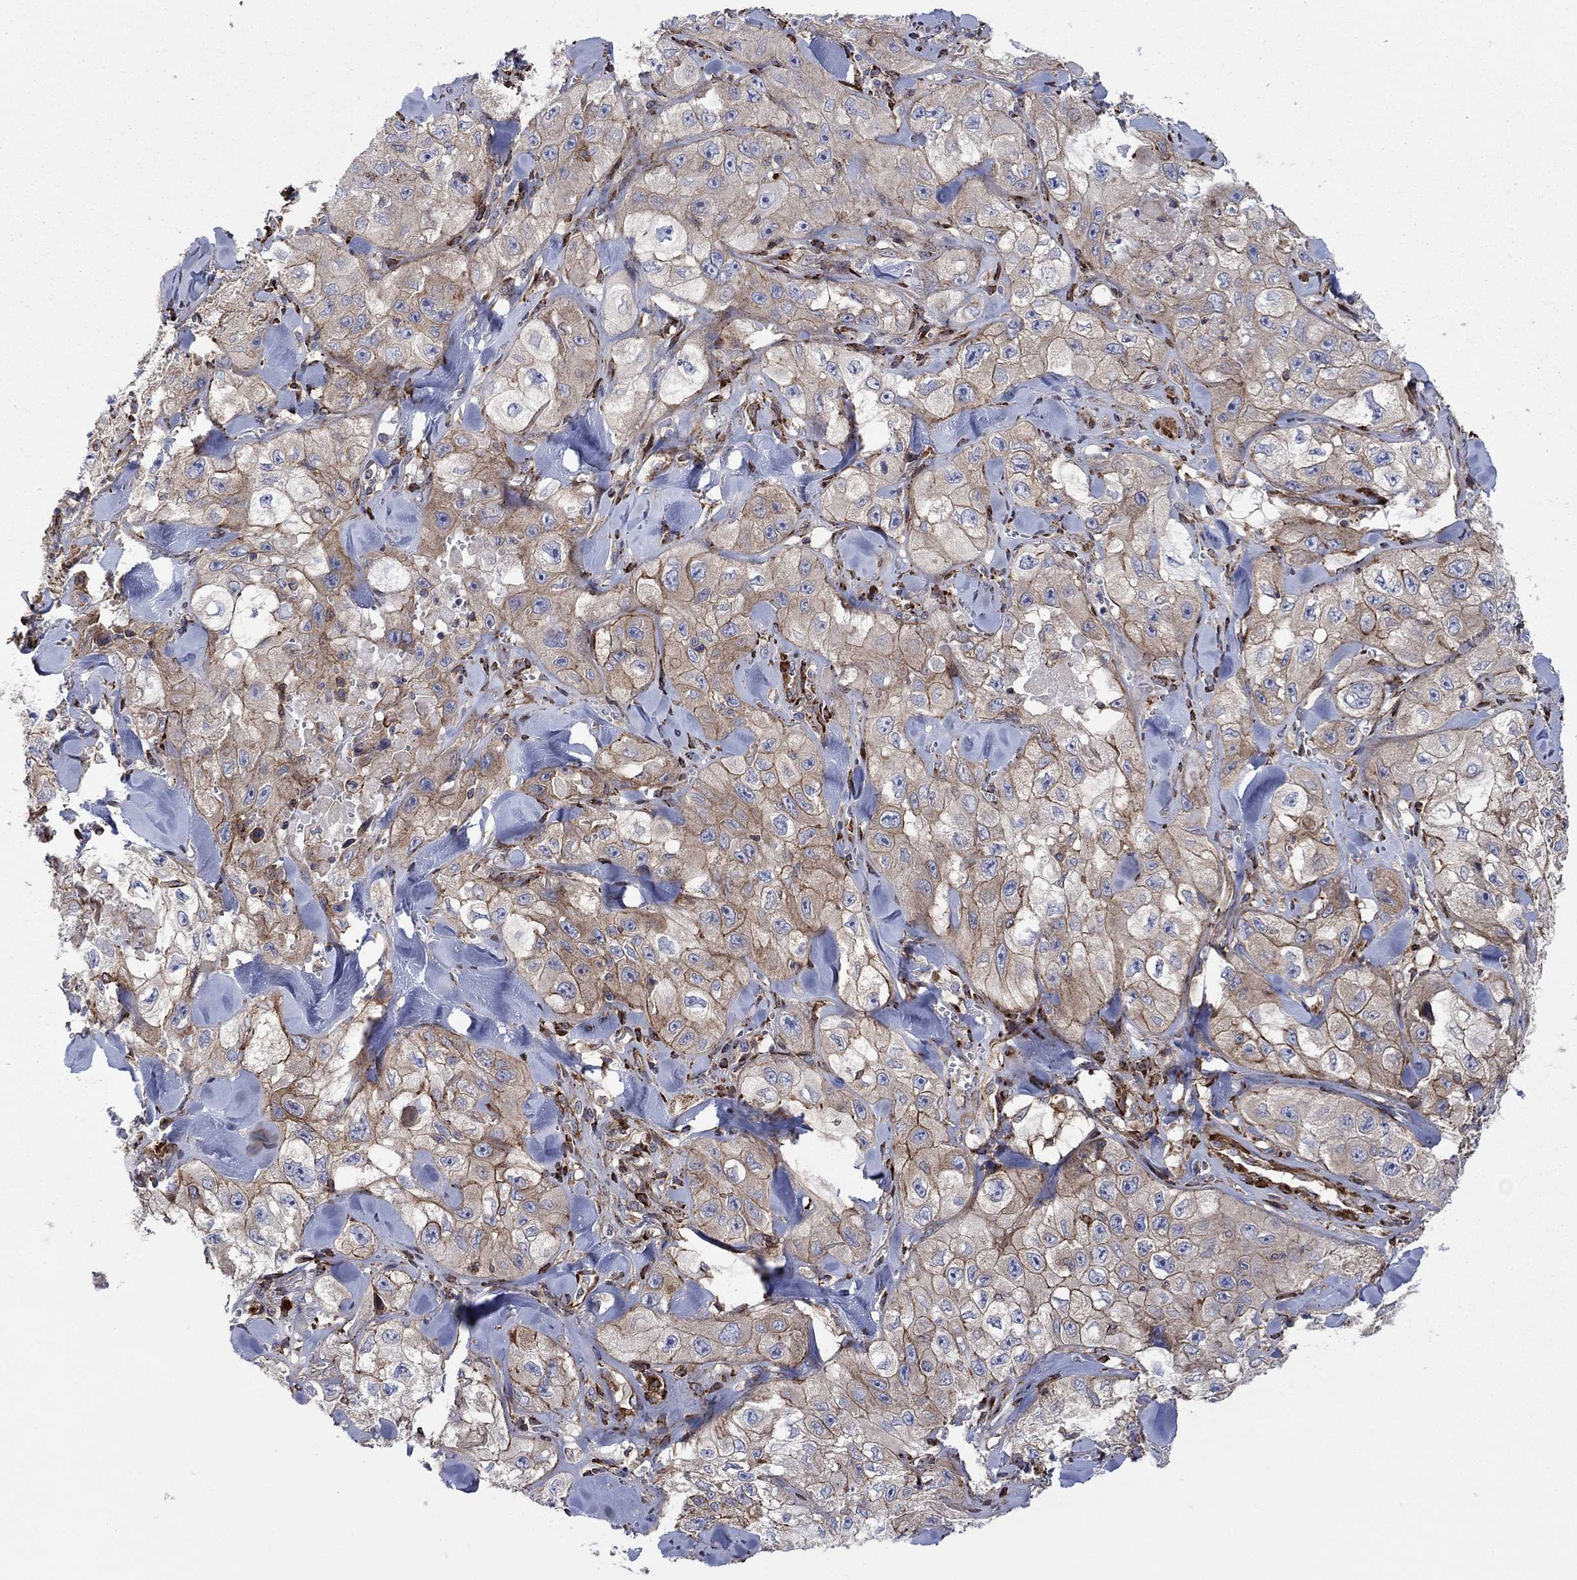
{"staining": {"intensity": "moderate", "quantity": "<25%", "location": "cytoplasmic/membranous"}, "tissue": "skin cancer", "cell_type": "Tumor cells", "image_type": "cancer", "snomed": [{"axis": "morphology", "description": "Squamous cell carcinoma, NOS"}, {"axis": "topography", "description": "Skin"}, {"axis": "topography", "description": "Subcutis"}], "caption": "There is low levels of moderate cytoplasmic/membranous positivity in tumor cells of skin cancer (squamous cell carcinoma), as demonstrated by immunohistochemical staining (brown color).", "gene": "PAG1", "patient": {"sex": "male", "age": 73}}